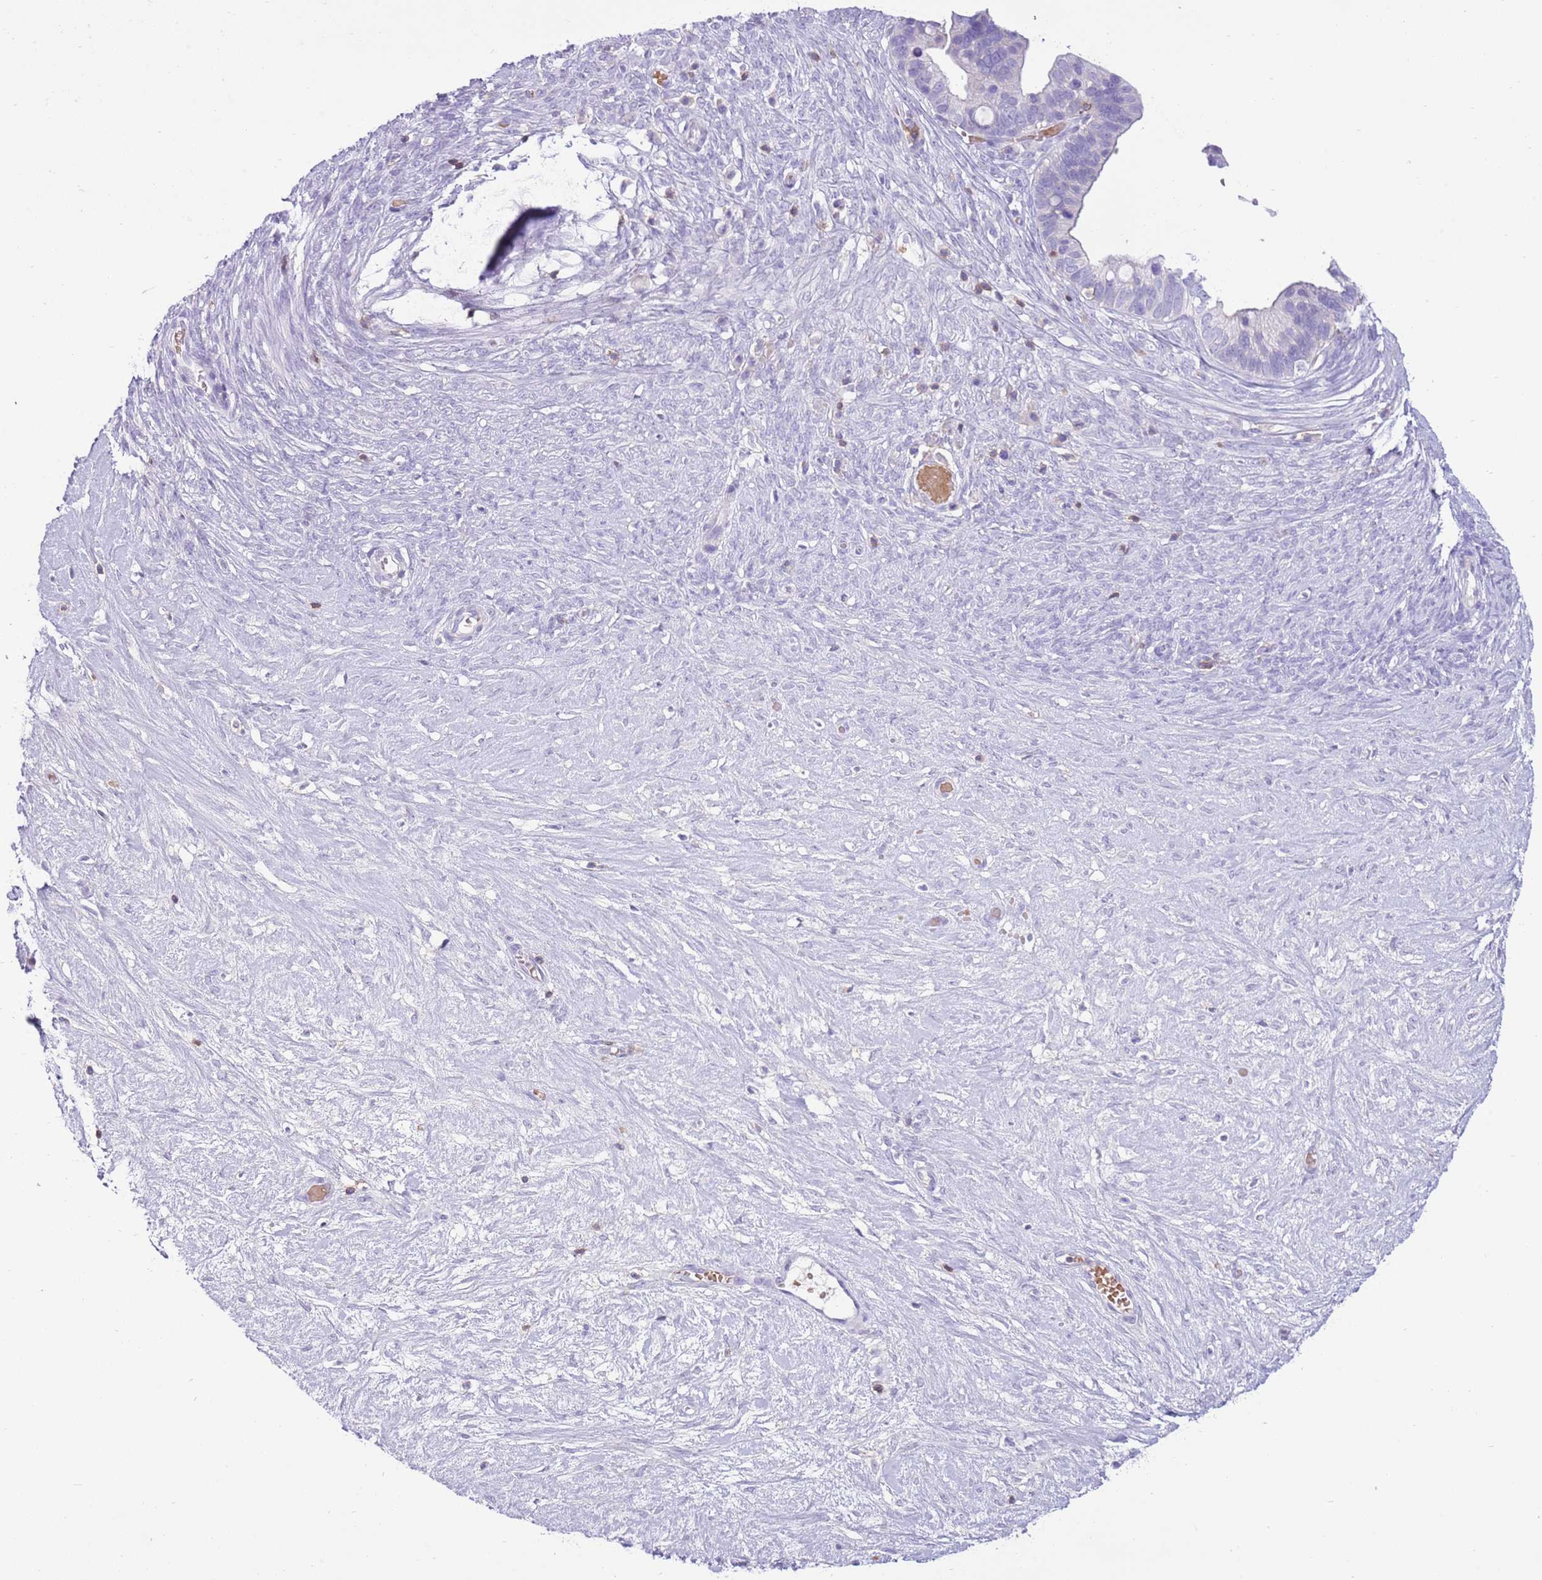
{"staining": {"intensity": "negative", "quantity": "none", "location": "none"}, "tissue": "ovarian cancer", "cell_type": "Tumor cells", "image_type": "cancer", "snomed": [{"axis": "morphology", "description": "Cystadenocarcinoma, serous, NOS"}, {"axis": "topography", "description": "Ovary"}], "caption": "This is an immunohistochemistry (IHC) image of ovarian cancer. There is no staining in tumor cells.", "gene": "OR4Q3", "patient": {"sex": "female", "age": 56}}